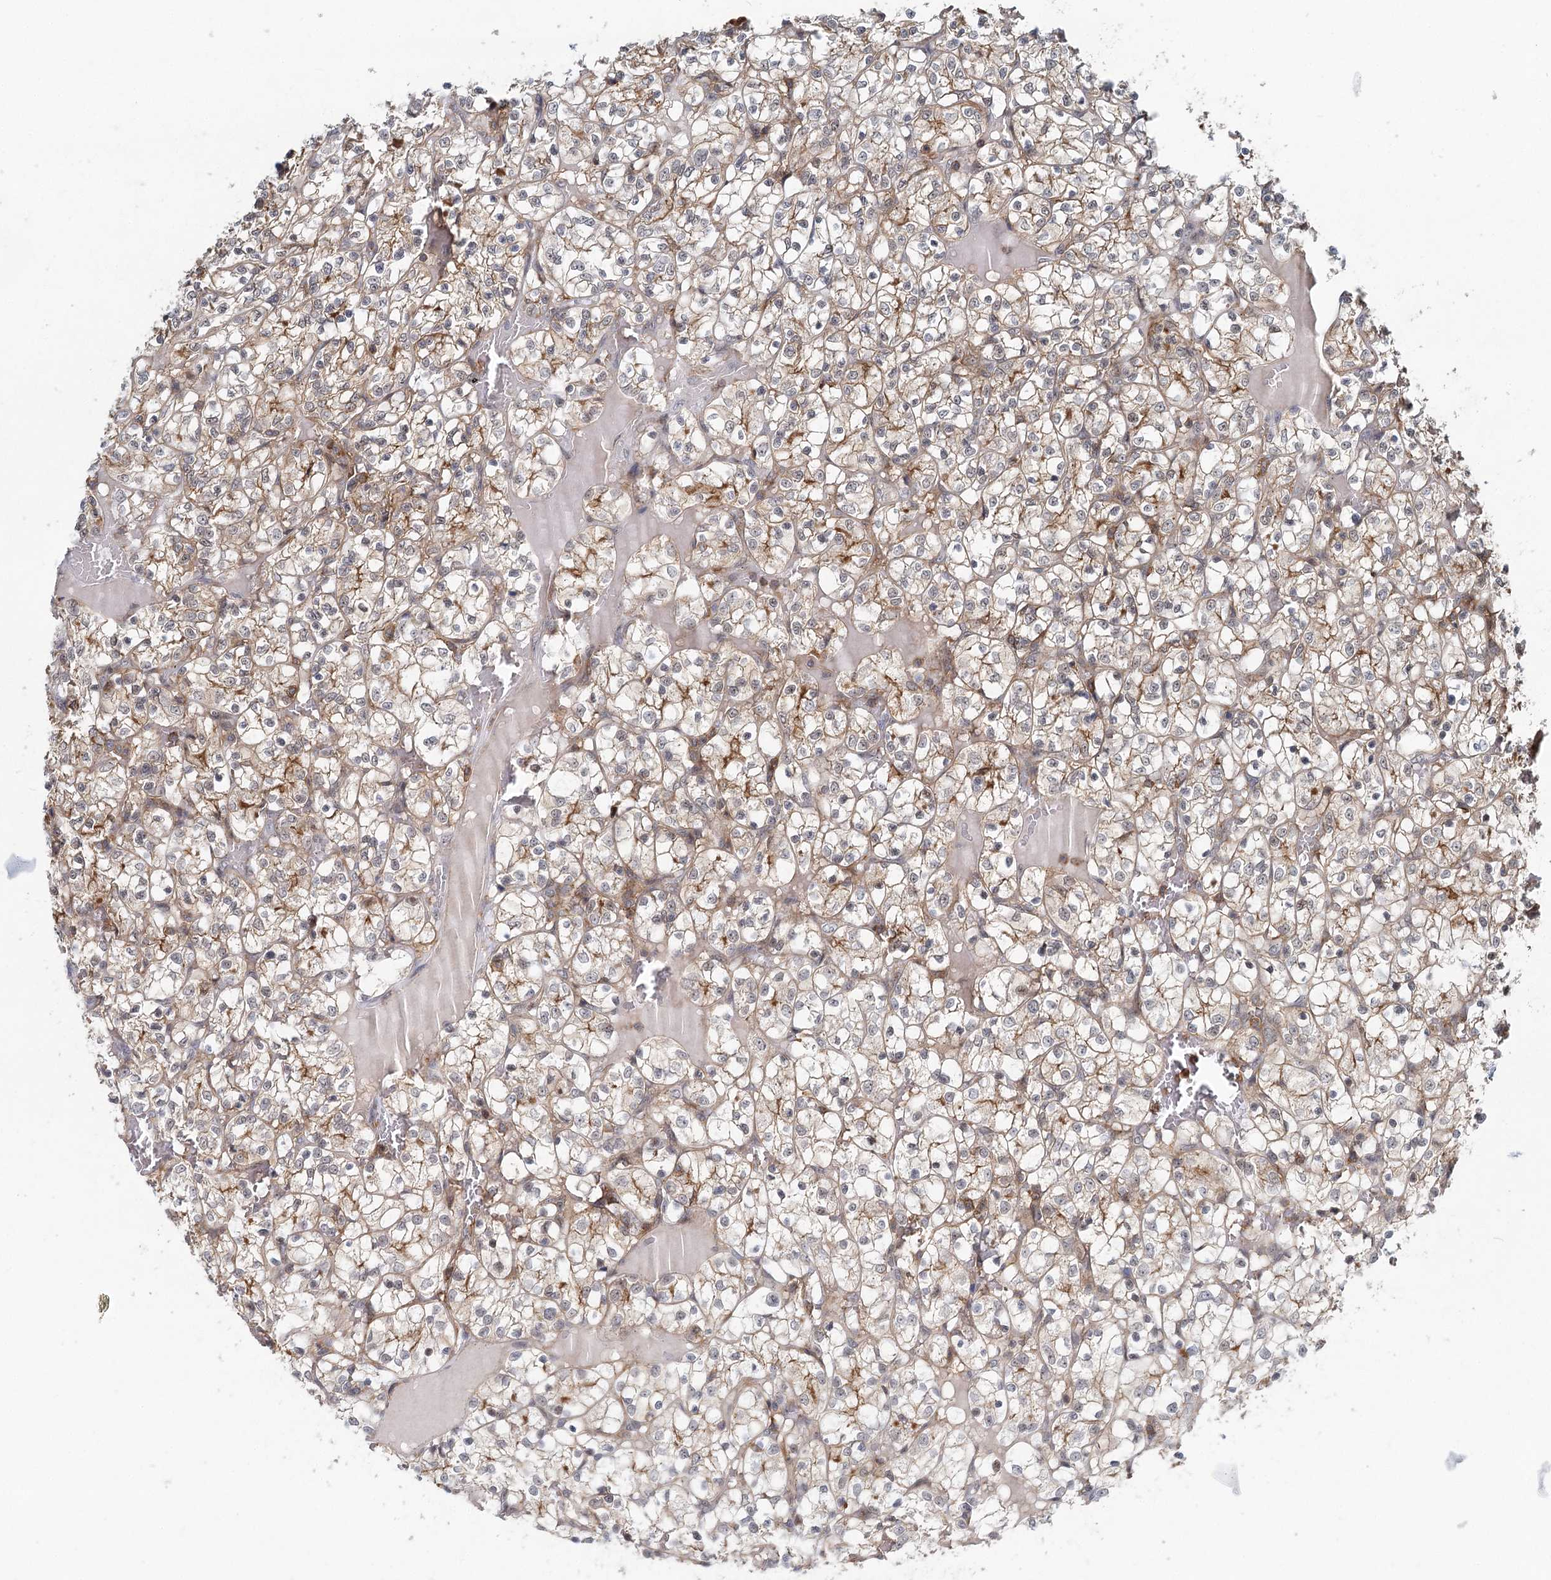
{"staining": {"intensity": "weak", "quantity": "<25%", "location": "cytoplasmic/membranous"}, "tissue": "renal cancer", "cell_type": "Tumor cells", "image_type": "cancer", "snomed": [{"axis": "morphology", "description": "Adenocarcinoma, NOS"}, {"axis": "topography", "description": "Kidney"}], "caption": "Immunohistochemistry of adenocarcinoma (renal) reveals no expression in tumor cells. (DAB (3,3'-diaminobenzidine) immunohistochemistry visualized using brightfield microscopy, high magnification).", "gene": "CDC42SE2", "patient": {"sex": "female", "age": 69}}